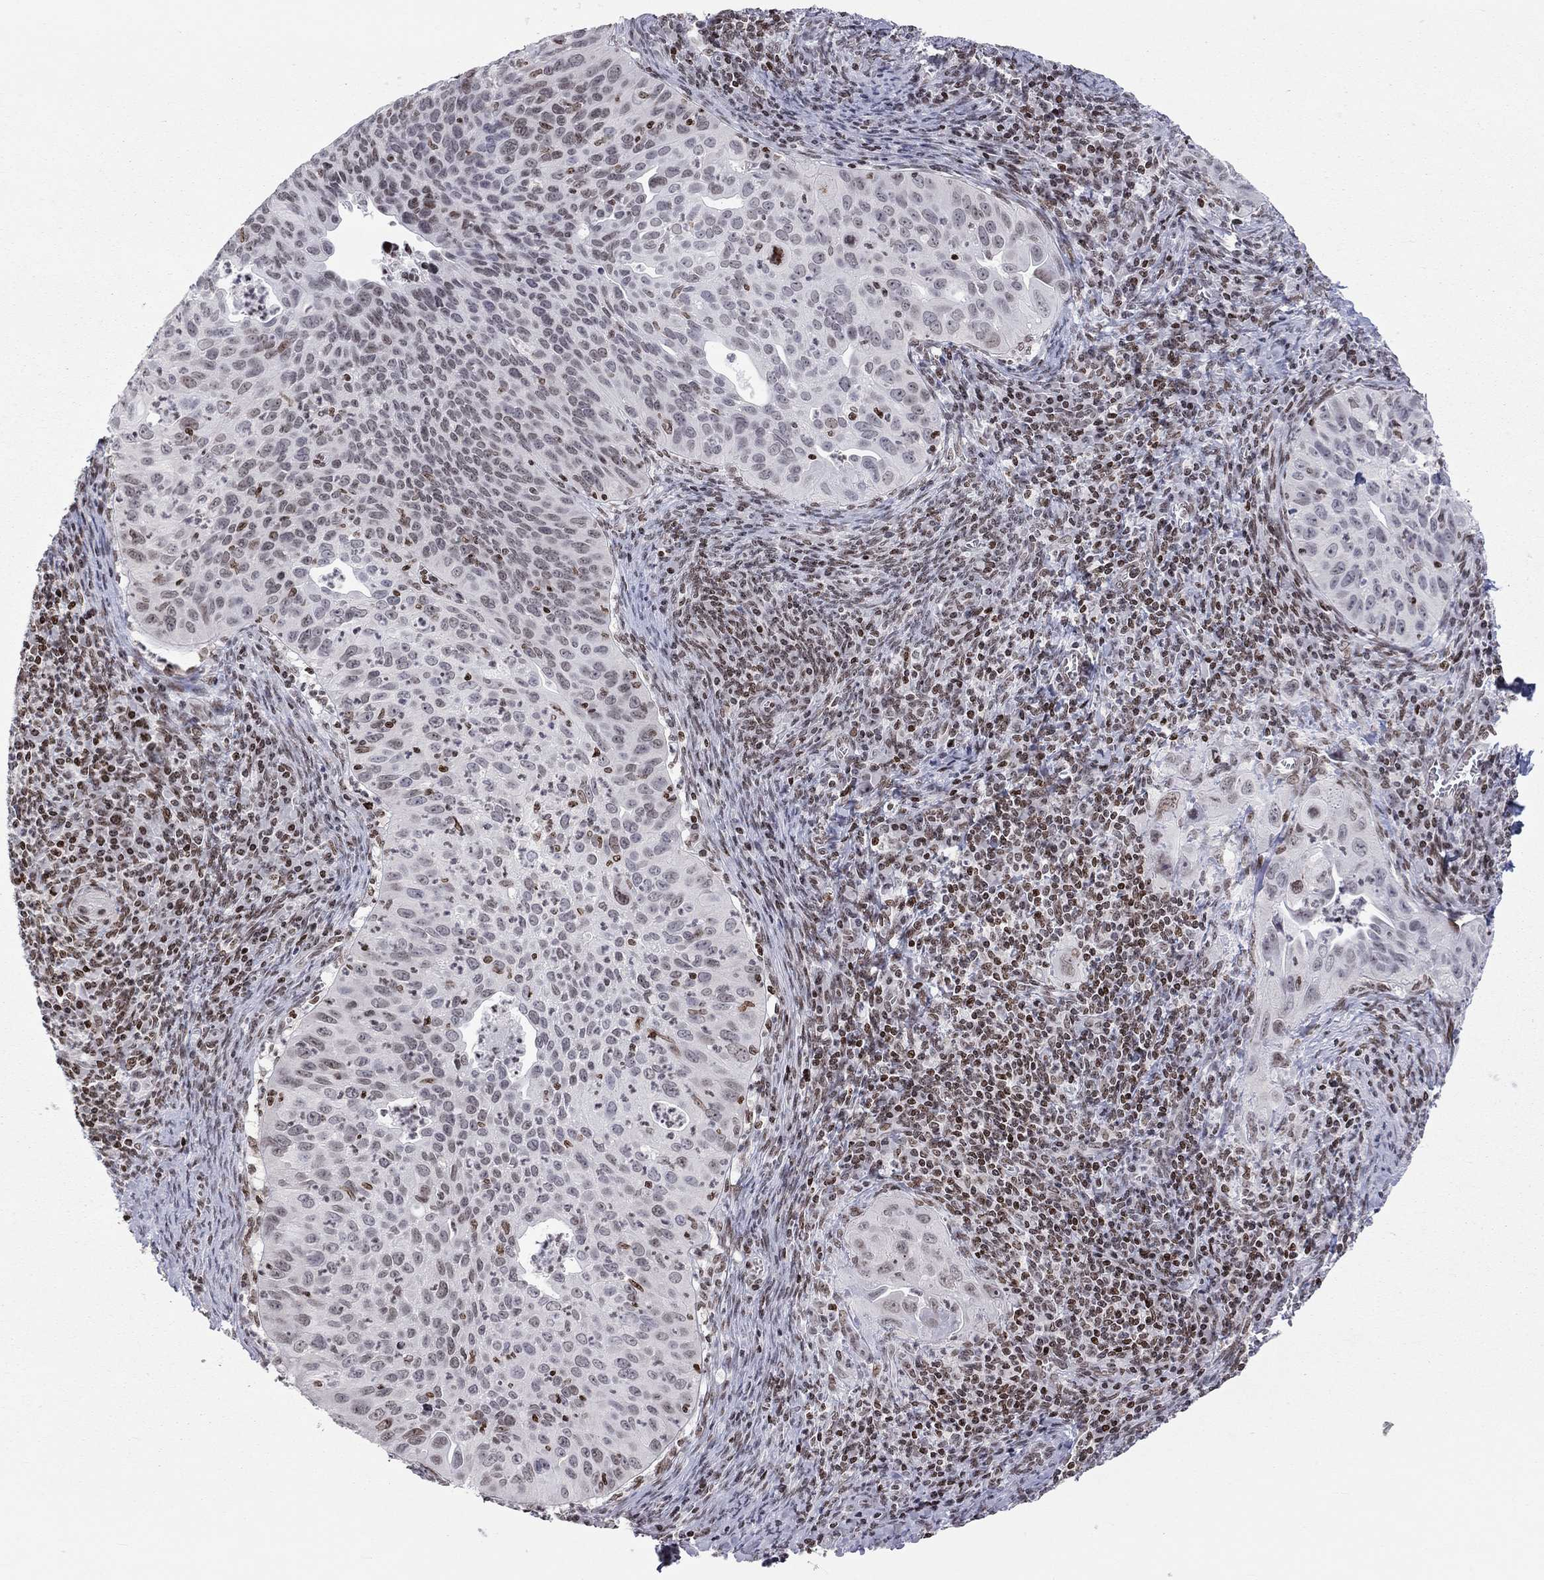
{"staining": {"intensity": "weak", "quantity": "<25%", "location": "nuclear"}, "tissue": "cervical cancer", "cell_type": "Tumor cells", "image_type": "cancer", "snomed": [{"axis": "morphology", "description": "Squamous cell carcinoma, NOS"}, {"axis": "topography", "description": "Cervix"}], "caption": "Squamous cell carcinoma (cervical) stained for a protein using immunohistochemistry reveals no expression tumor cells.", "gene": "H2AX", "patient": {"sex": "female", "age": 26}}